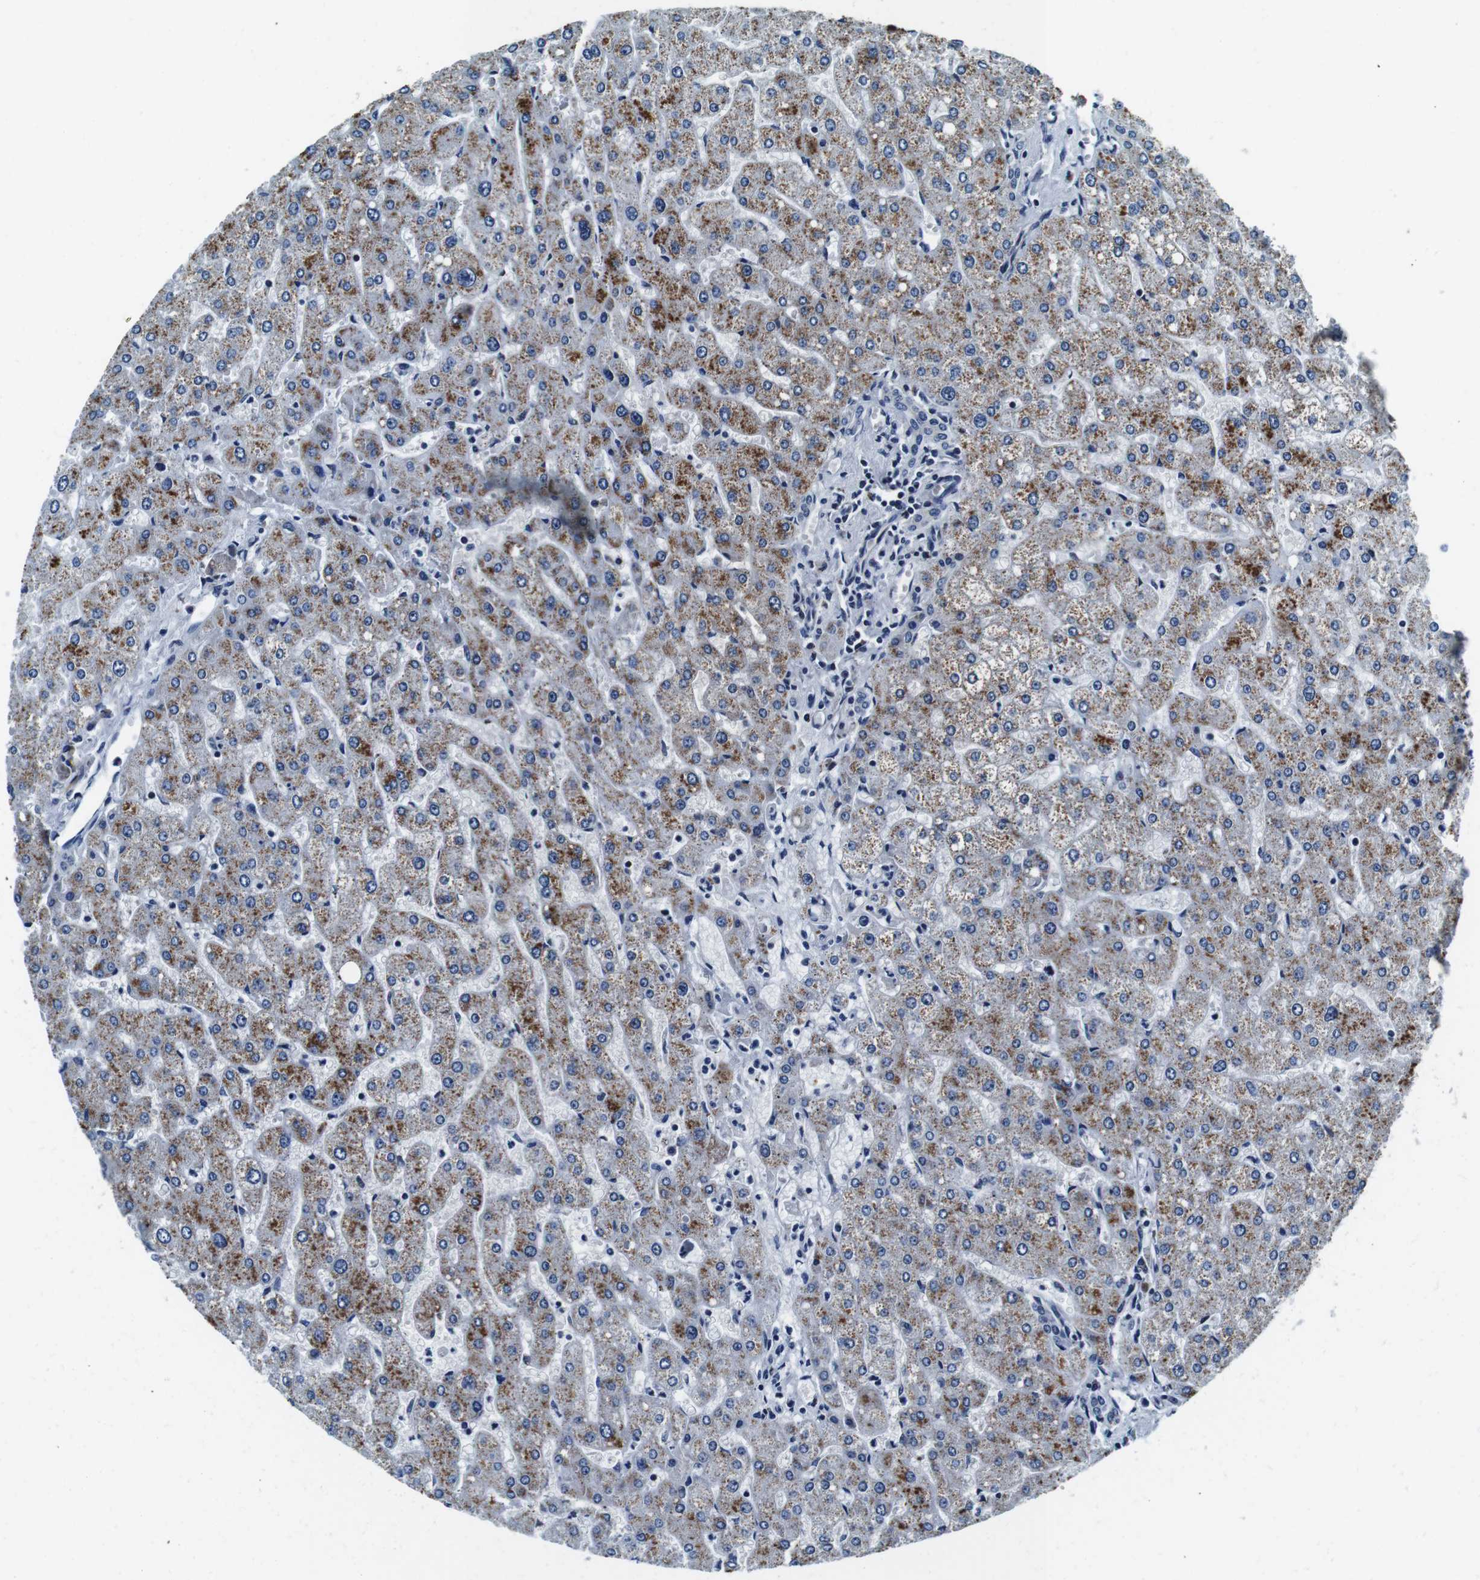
{"staining": {"intensity": "negative", "quantity": "none", "location": "none"}, "tissue": "liver", "cell_type": "Cholangiocytes", "image_type": "normal", "snomed": [{"axis": "morphology", "description": "Normal tissue, NOS"}, {"axis": "topography", "description": "Liver"}], "caption": "DAB immunohistochemical staining of unremarkable human liver displays no significant staining in cholangiocytes. The staining was performed using DAB (3,3'-diaminobenzidine) to visualize the protein expression in brown, while the nuclei were stained in blue with hematoxylin (Magnification: 20x).", "gene": "FAR2", "patient": {"sex": "male", "age": 55}}